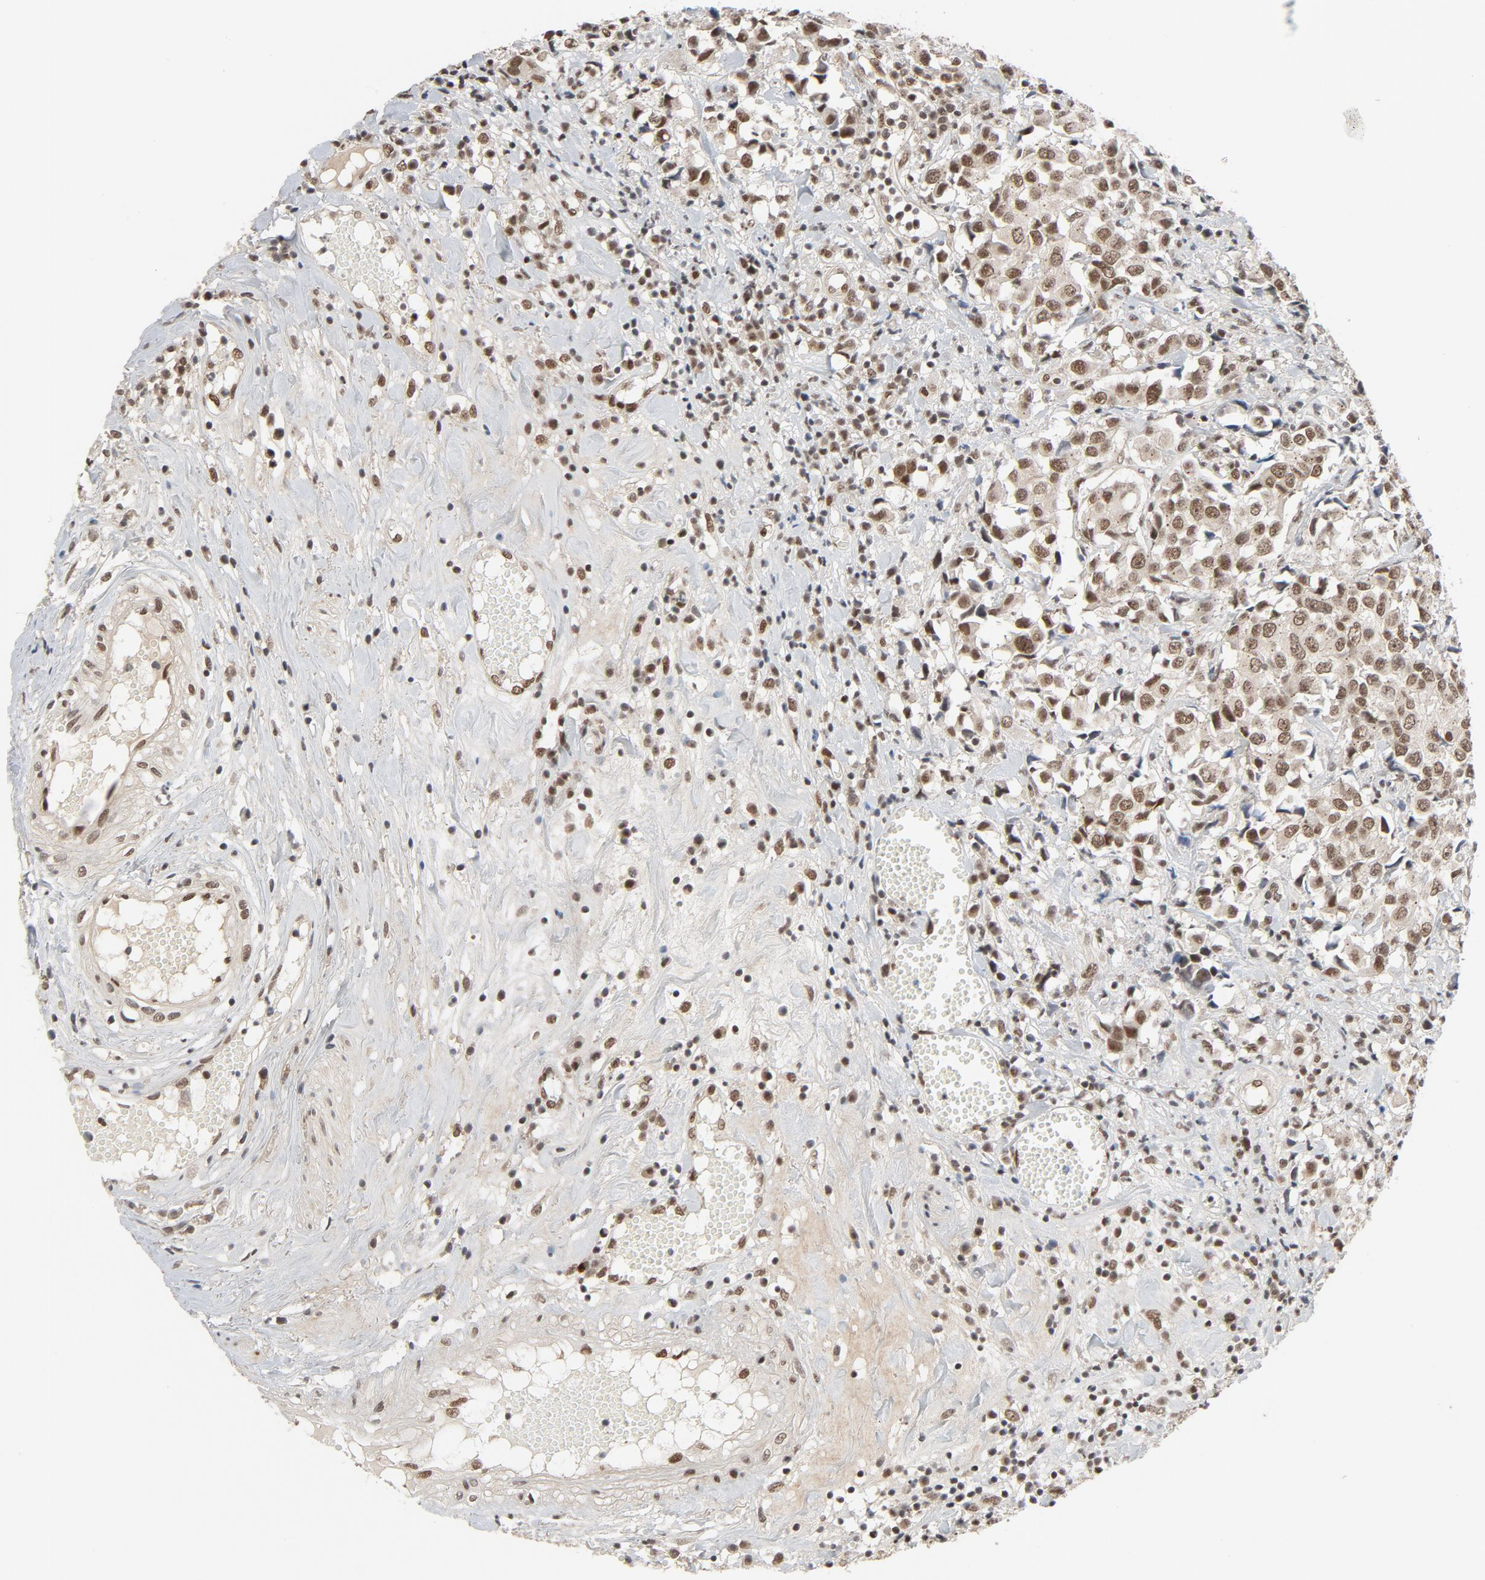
{"staining": {"intensity": "moderate", "quantity": ">75%", "location": "nuclear"}, "tissue": "urothelial cancer", "cell_type": "Tumor cells", "image_type": "cancer", "snomed": [{"axis": "morphology", "description": "Urothelial carcinoma, High grade"}, {"axis": "topography", "description": "Urinary bladder"}], "caption": "Urothelial cancer stained with DAB (3,3'-diaminobenzidine) immunohistochemistry exhibits medium levels of moderate nuclear positivity in about >75% of tumor cells. (DAB = brown stain, brightfield microscopy at high magnification).", "gene": "SMARCD1", "patient": {"sex": "female", "age": 75}}